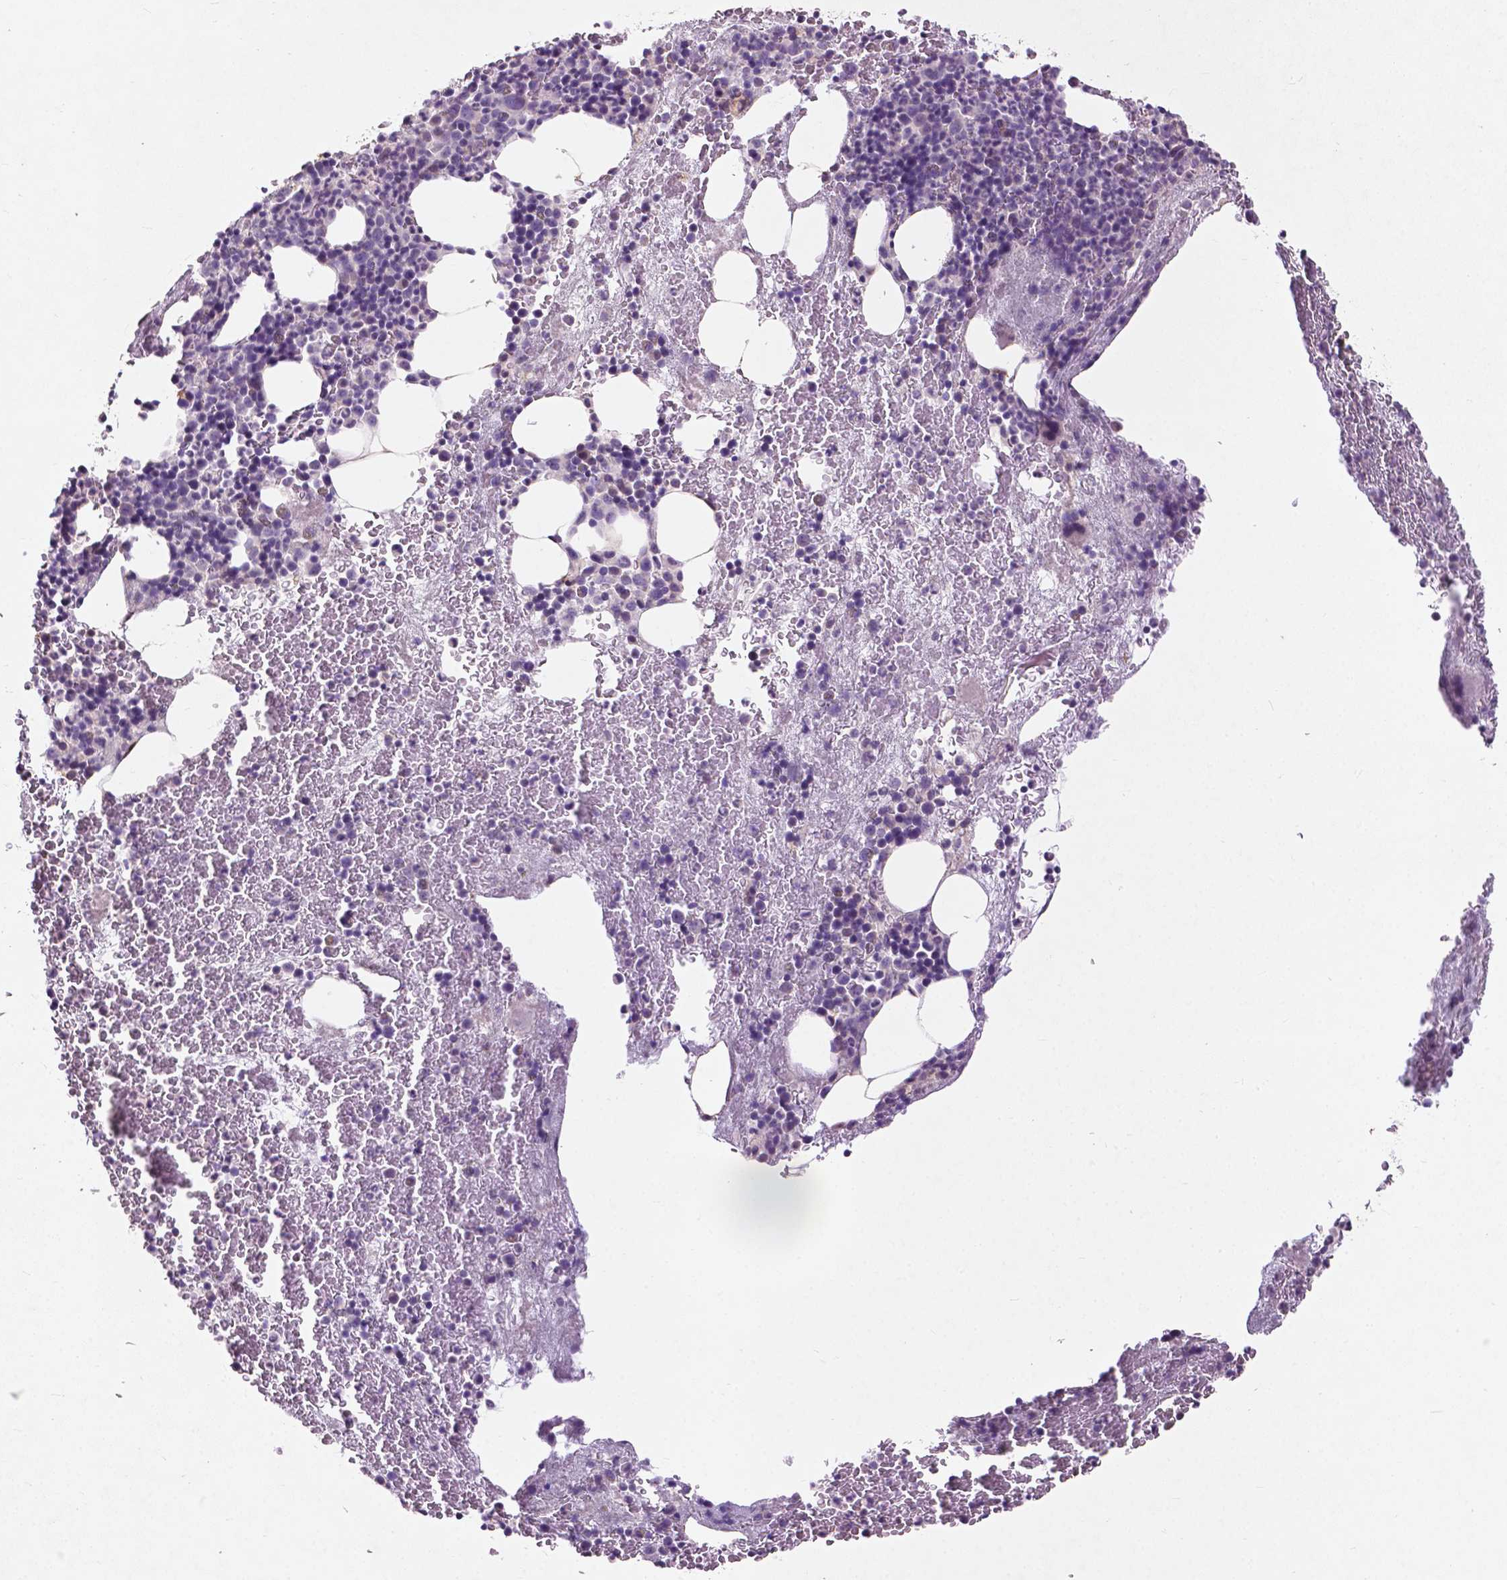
{"staining": {"intensity": "negative", "quantity": "none", "location": "none"}, "tissue": "bone marrow", "cell_type": "Hematopoietic cells", "image_type": "normal", "snomed": [{"axis": "morphology", "description": "Normal tissue, NOS"}, {"axis": "topography", "description": "Bone marrow"}], "caption": "This is a image of immunohistochemistry staining of benign bone marrow, which shows no expression in hematopoietic cells. Nuclei are stained in blue.", "gene": "GPR37", "patient": {"sex": "male", "age": 44}}